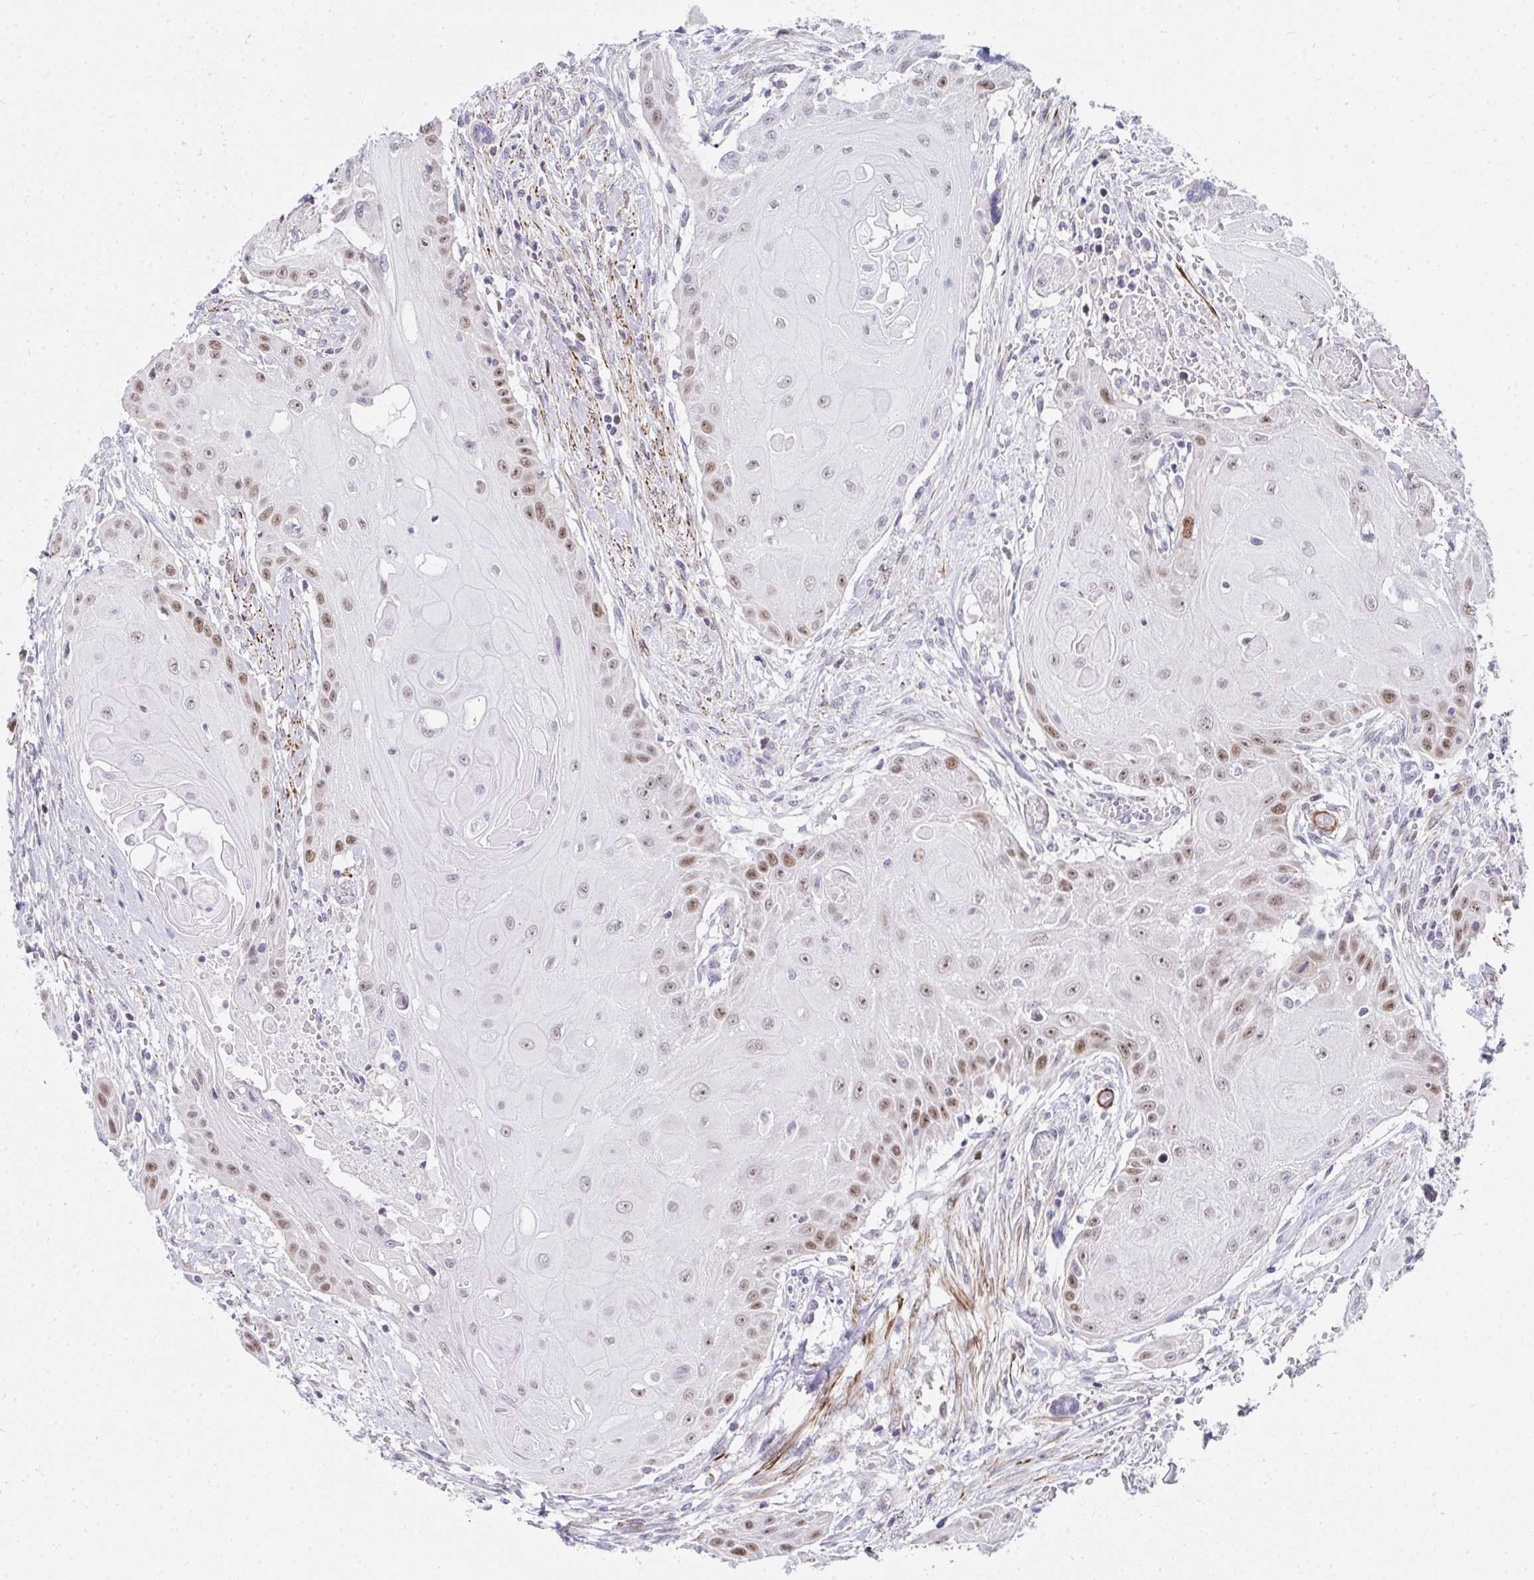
{"staining": {"intensity": "moderate", "quantity": "25%-75%", "location": "nuclear"}, "tissue": "head and neck cancer", "cell_type": "Tumor cells", "image_type": "cancer", "snomed": [{"axis": "morphology", "description": "Squamous cell carcinoma, NOS"}, {"axis": "topography", "description": "Oral tissue"}, {"axis": "topography", "description": "Head-Neck"}, {"axis": "topography", "description": "Neck, NOS"}], "caption": "Protein expression analysis of head and neck cancer shows moderate nuclear positivity in approximately 25%-75% of tumor cells. (DAB IHC with brightfield microscopy, high magnification).", "gene": "GINS2", "patient": {"sex": "female", "age": 55}}